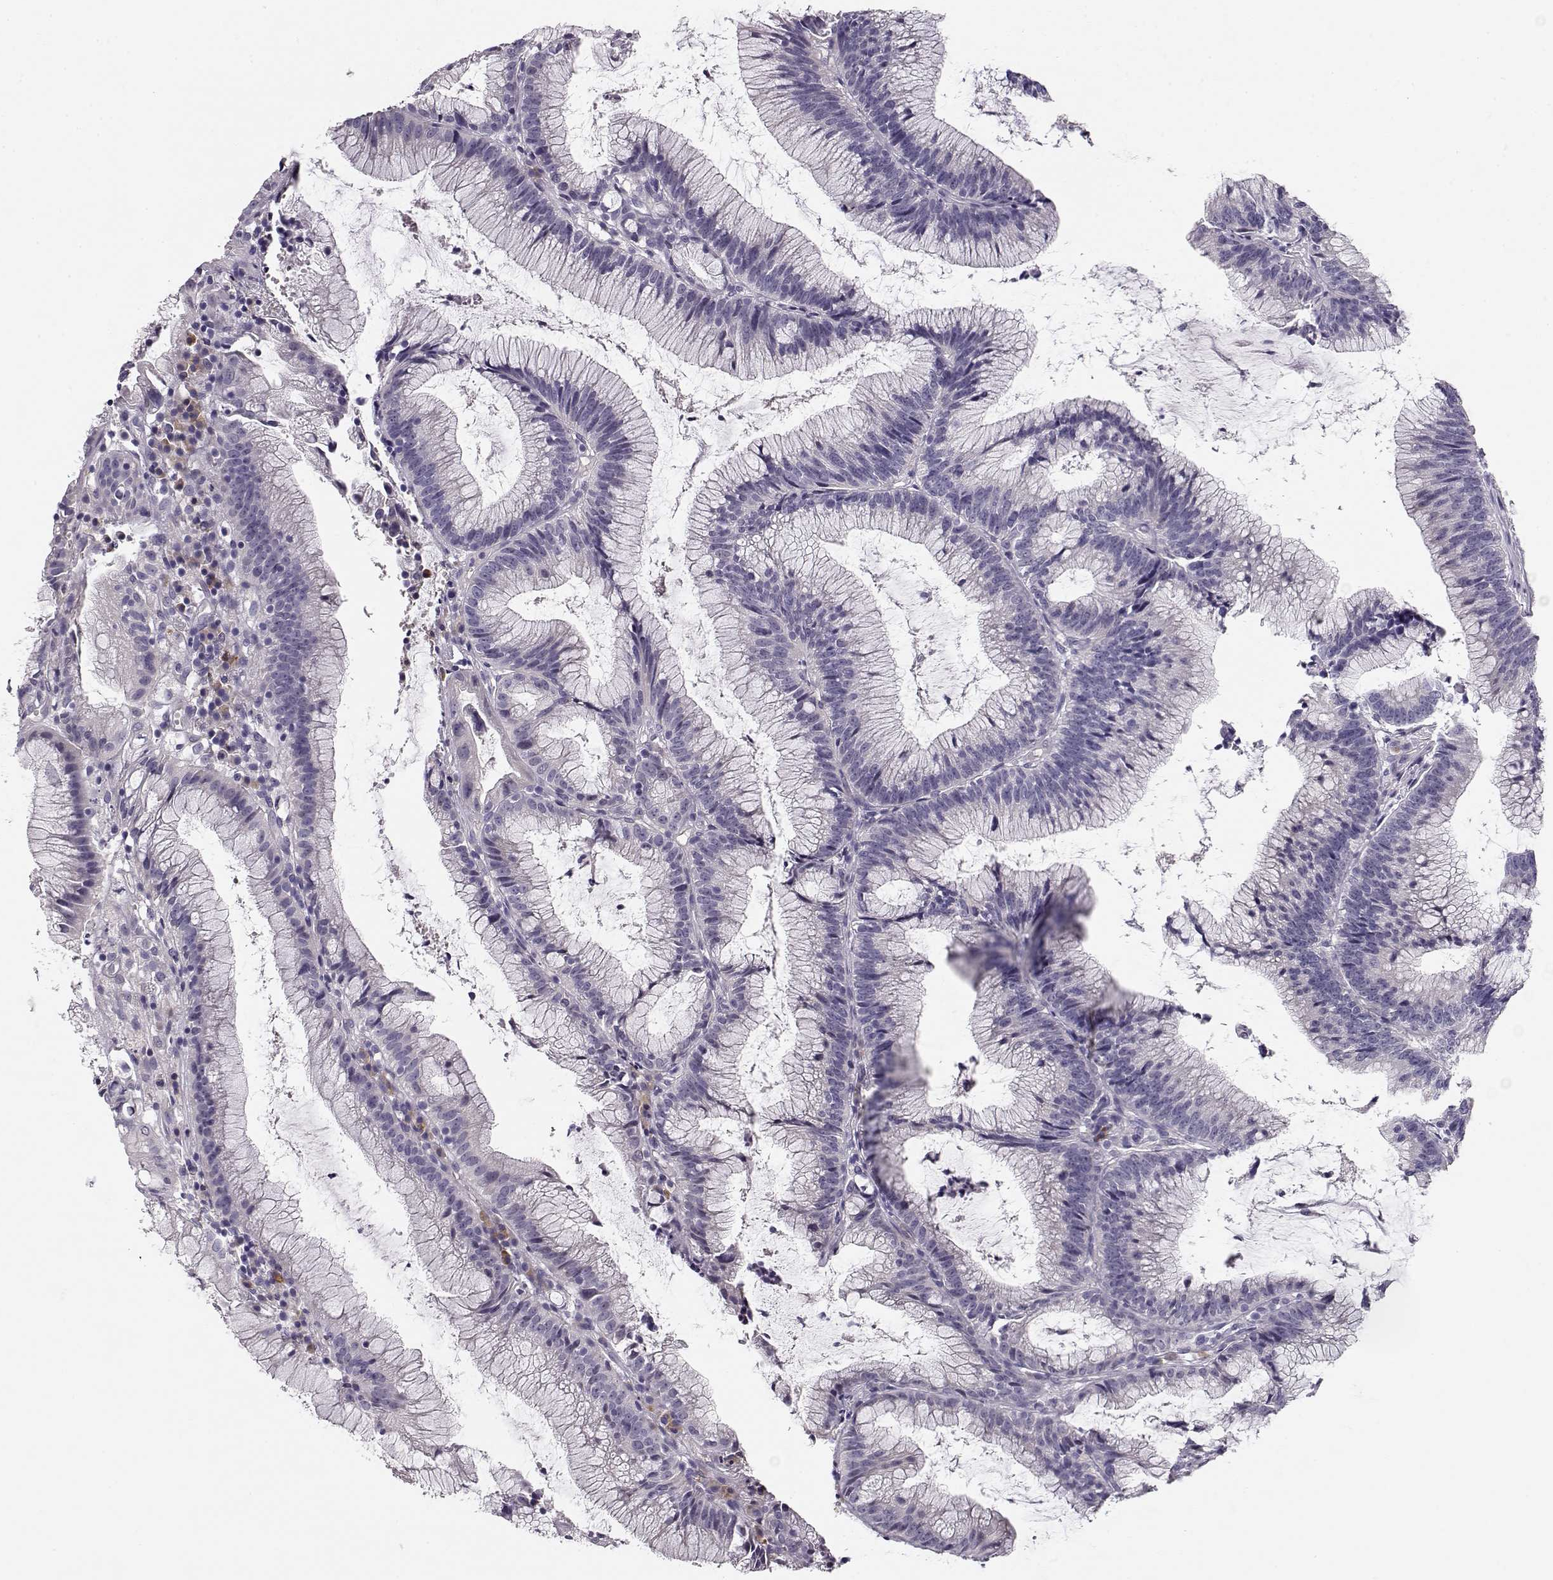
{"staining": {"intensity": "negative", "quantity": "none", "location": "none"}, "tissue": "colorectal cancer", "cell_type": "Tumor cells", "image_type": "cancer", "snomed": [{"axis": "morphology", "description": "Adenocarcinoma, NOS"}, {"axis": "topography", "description": "Colon"}], "caption": "Colorectal adenocarcinoma was stained to show a protein in brown. There is no significant staining in tumor cells. (DAB immunohistochemistry (IHC) with hematoxylin counter stain).", "gene": "TTC26", "patient": {"sex": "female", "age": 78}}